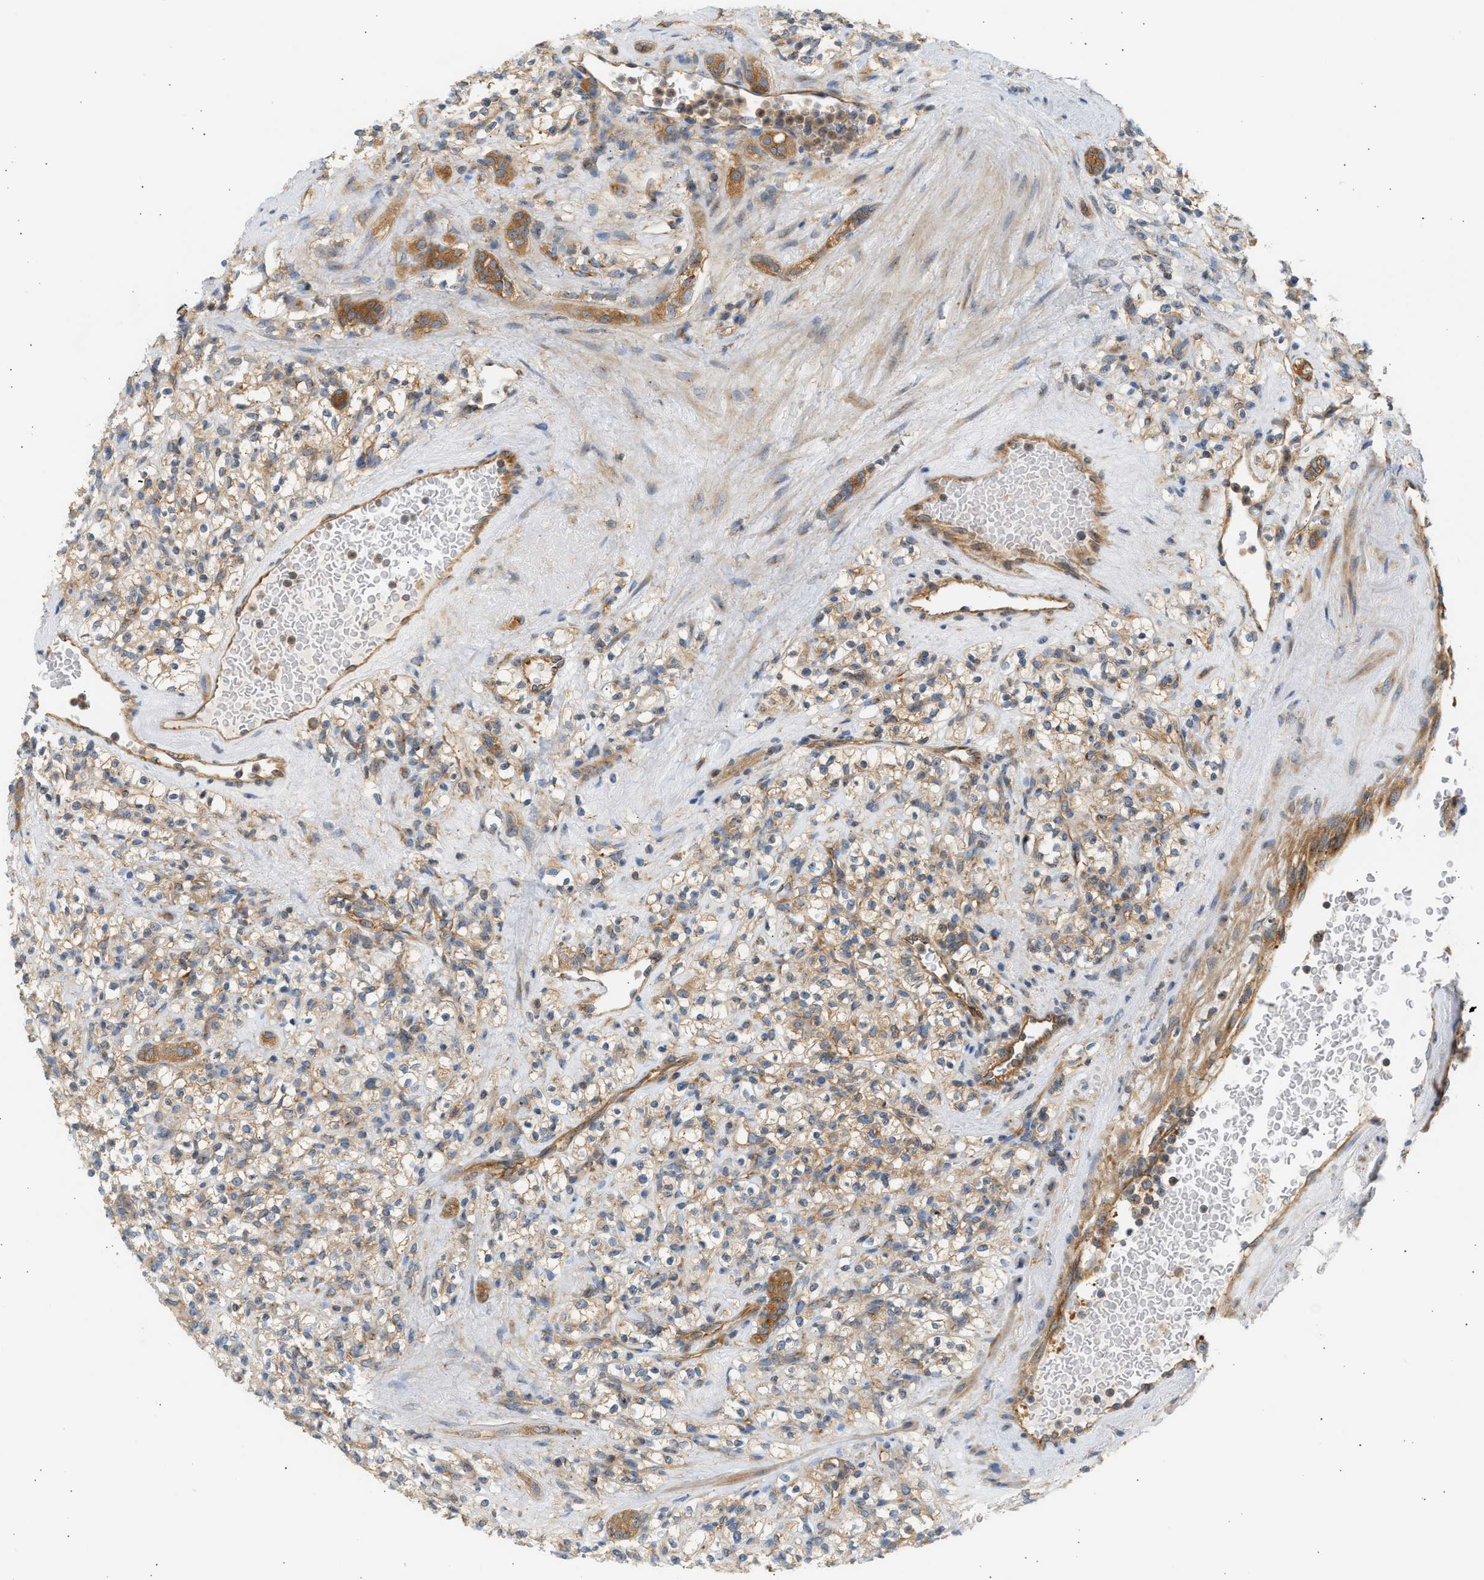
{"staining": {"intensity": "weak", "quantity": ">75%", "location": "cytoplasmic/membranous"}, "tissue": "renal cancer", "cell_type": "Tumor cells", "image_type": "cancer", "snomed": [{"axis": "morphology", "description": "Normal tissue, NOS"}, {"axis": "morphology", "description": "Adenocarcinoma, NOS"}, {"axis": "topography", "description": "Kidney"}], "caption": "Immunohistochemistry (IHC) (DAB (3,3'-diaminobenzidine)) staining of renal cancer (adenocarcinoma) reveals weak cytoplasmic/membranous protein positivity in about >75% of tumor cells. Using DAB (3,3'-diaminobenzidine) (brown) and hematoxylin (blue) stains, captured at high magnification using brightfield microscopy.", "gene": "PAFAH1B1", "patient": {"sex": "female", "age": 72}}